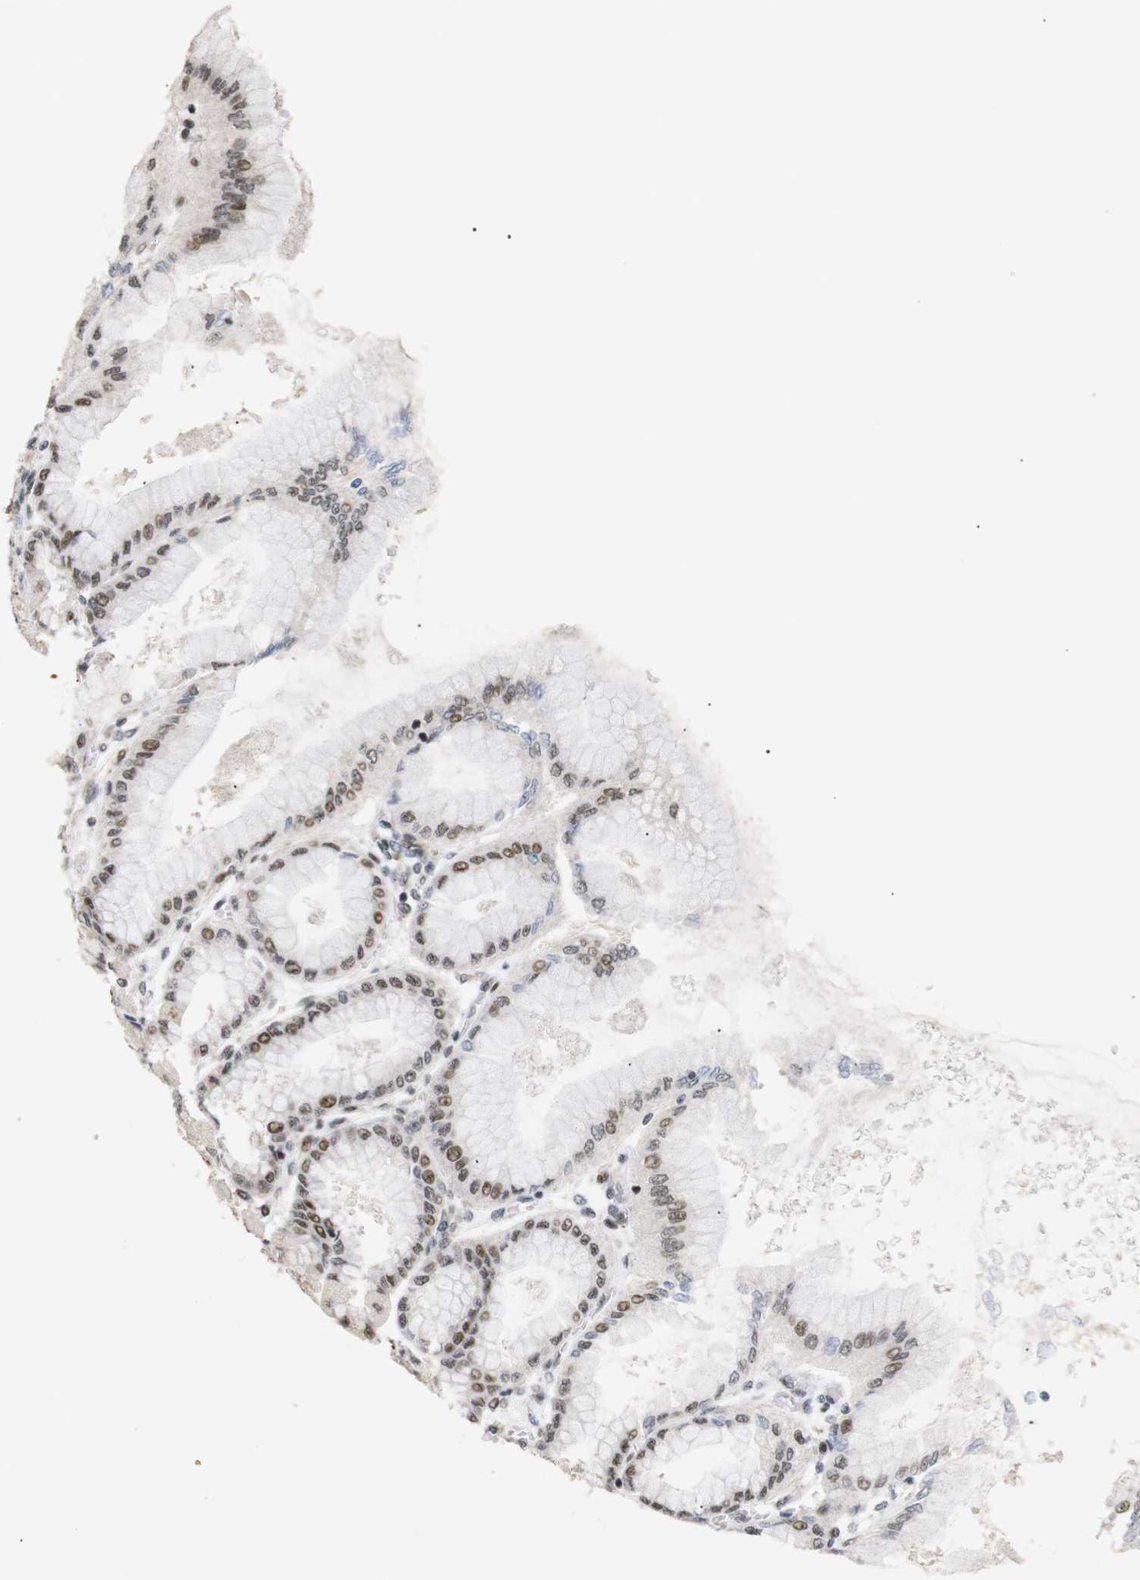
{"staining": {"intensity": "strong", "quantity": "25%-75%", "location": "nuclear"}, "tissue": "stomach", "cell_type": "Glandular cells", "image_type": "normal", "snomed": [{"axis": "morphology", "description": "Normal tissue, NOS"}, {"axis": "topography", "description": "Stomach, upper"}], "caption": "Immunohistochemistry (IHC) histopathology image of benign human stomach stained for a protein (brown), which exhibits high levels of strong nuclear staining in approximately 25%-75% of glandular cells.", "gene": "PYM1", "patient": {"sex": "female", "age": 56}}